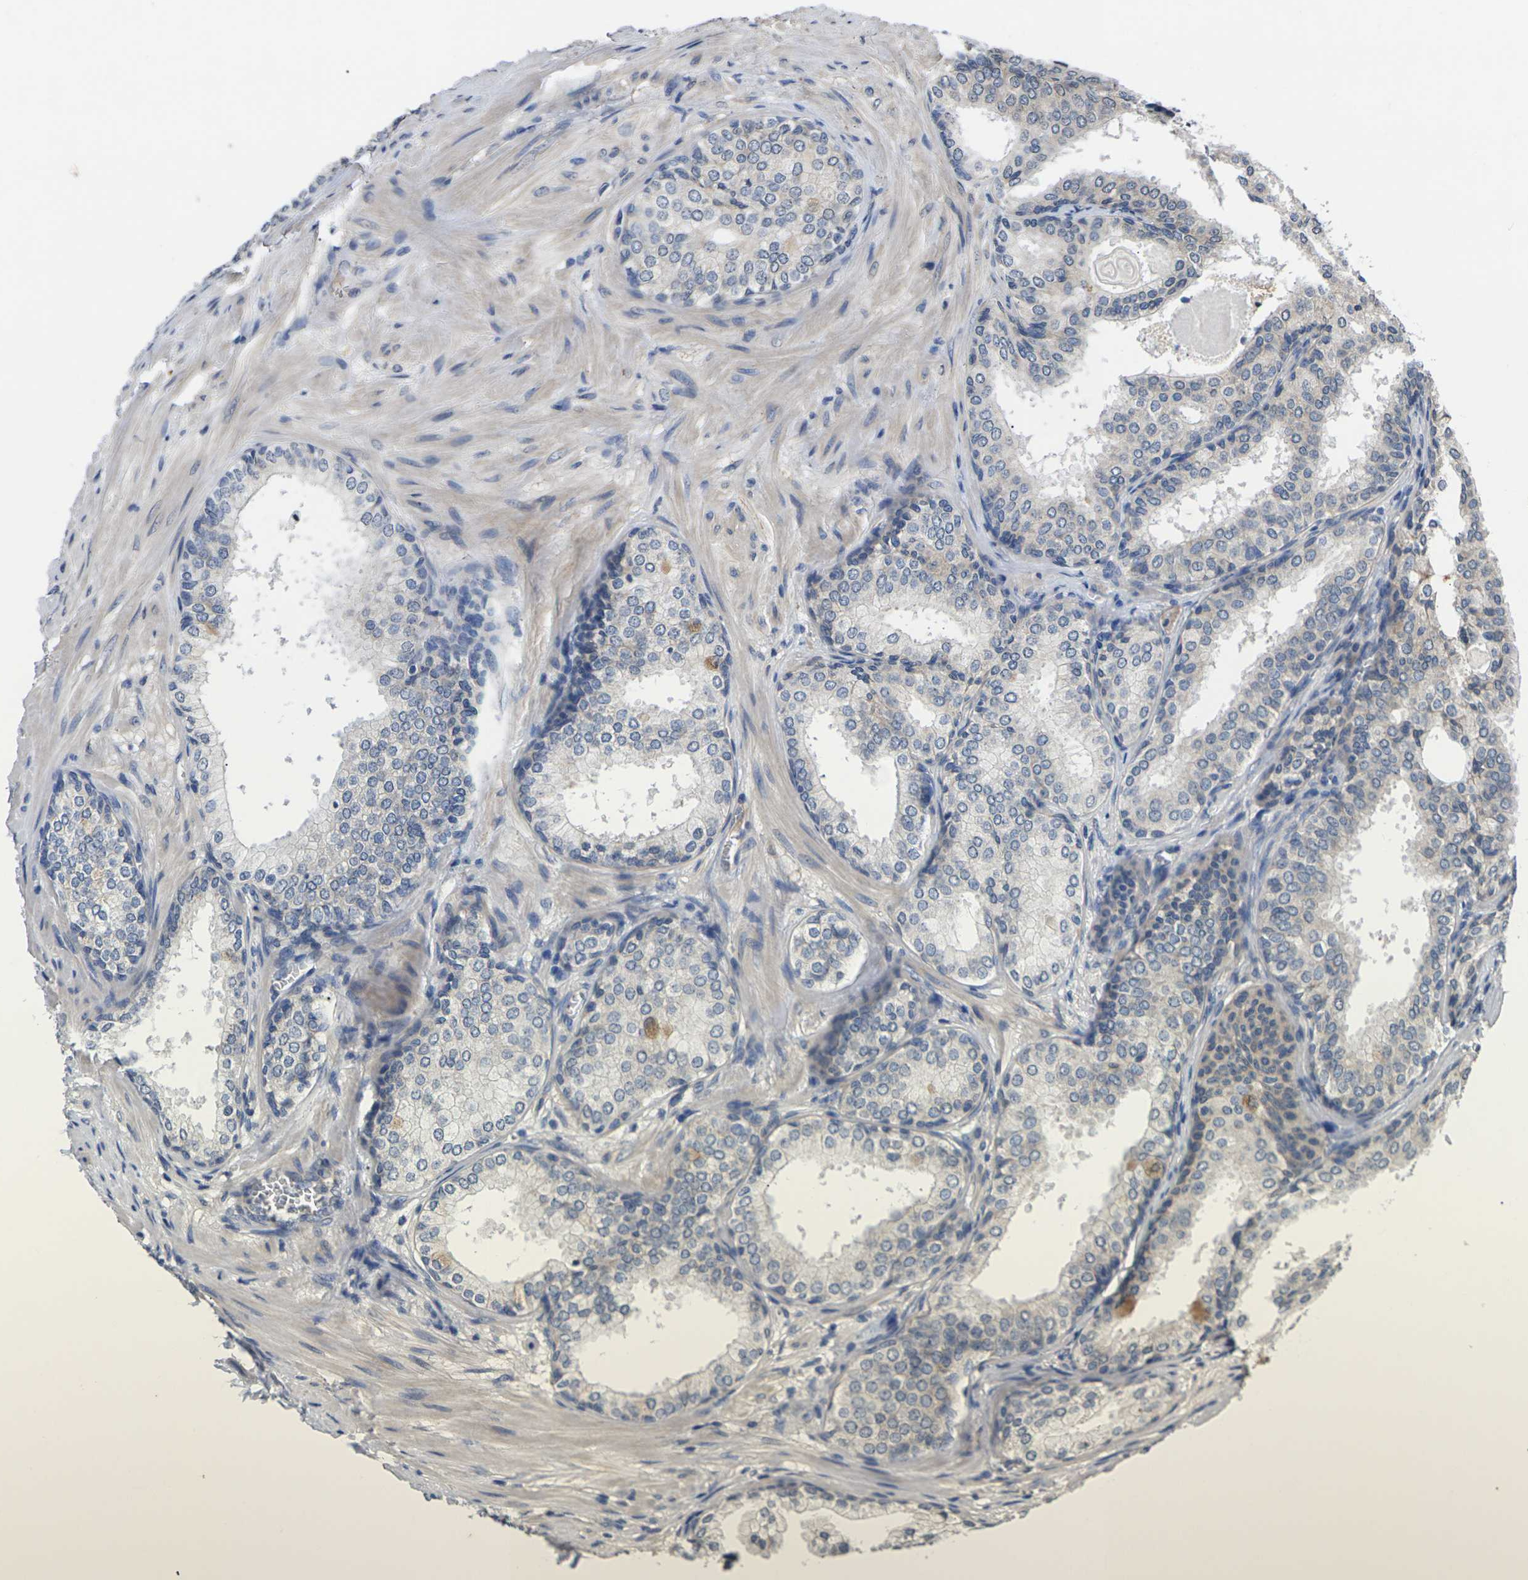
{"staining": {"intensity": "negative", "quantity": "none", "location": "none"}, "tissue": "prostate cancer", "cell_type": "Tumor cells", "image_type": "cancer", "snomed": [{"axis": "morphology", "description": "Adenocarcinoma, High grade"}, {"axis": "topography", "description": "Prostate"}], "caption": "The image shows no significant positivity in tumor cells of prostate cancer (high-grade adenocarcinoma).", "gene": "SLC2A2", "patient": {"sex": "male", "age": 64}}